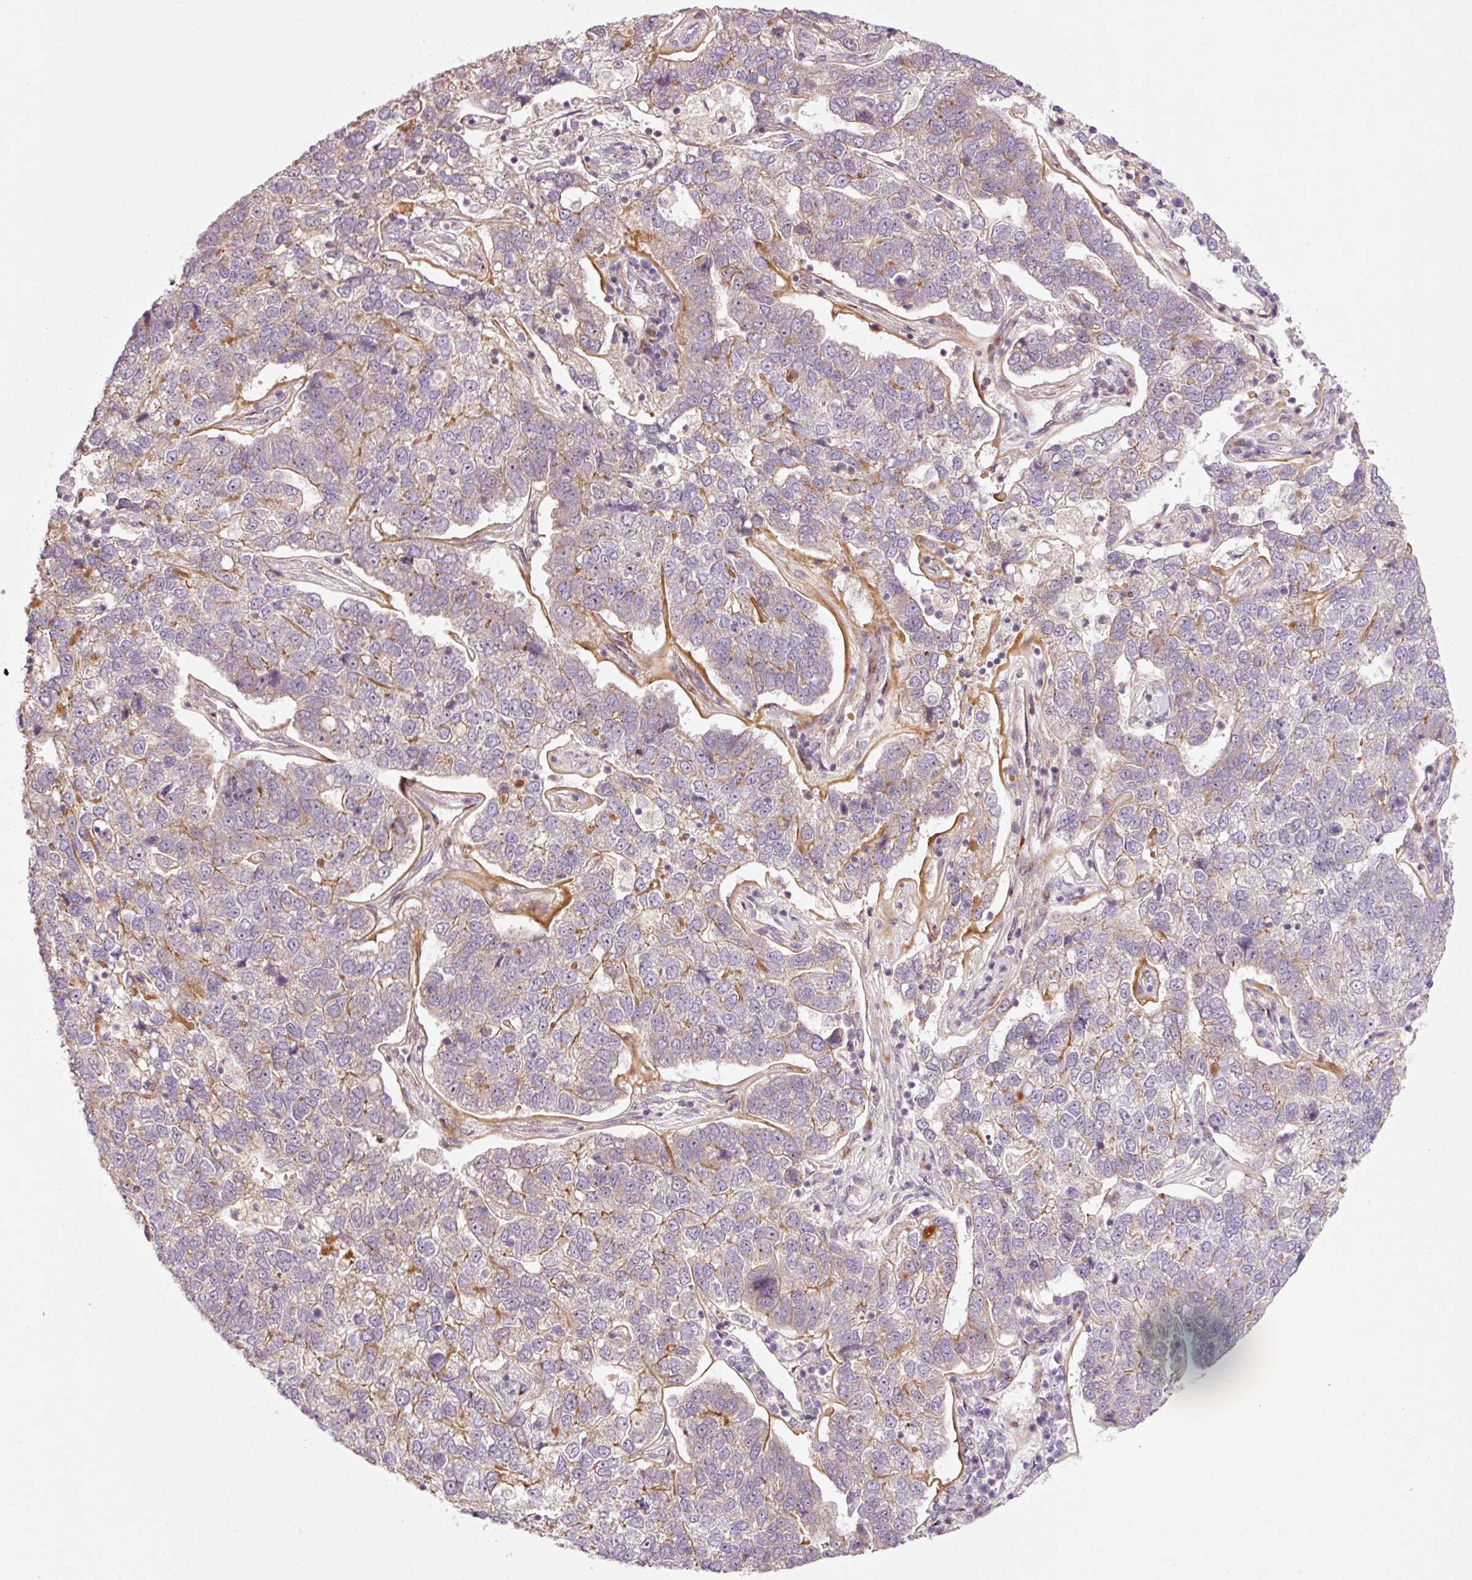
{"staining": {"intensity": "negative", "quantity": "none", "location": "none"}, "tissue": "pancreatic cancer", "cell_type": "Tumor cells", "image_type": "cancer", "snomed": [{"axis": "morphology", "description": "Adenocarcinoma, NOS"}, {"axis": "topography", "description": "Pancreas"}], "caption": "Immunohistochemistry (IHC) image of pancreatic cancer (adenocarcinoma) stained for a protein (brown), which reveals no positivity in tumor cells.", "gene": "ANKRD20A1", "patient": {"sex": "female", "age": 61}}